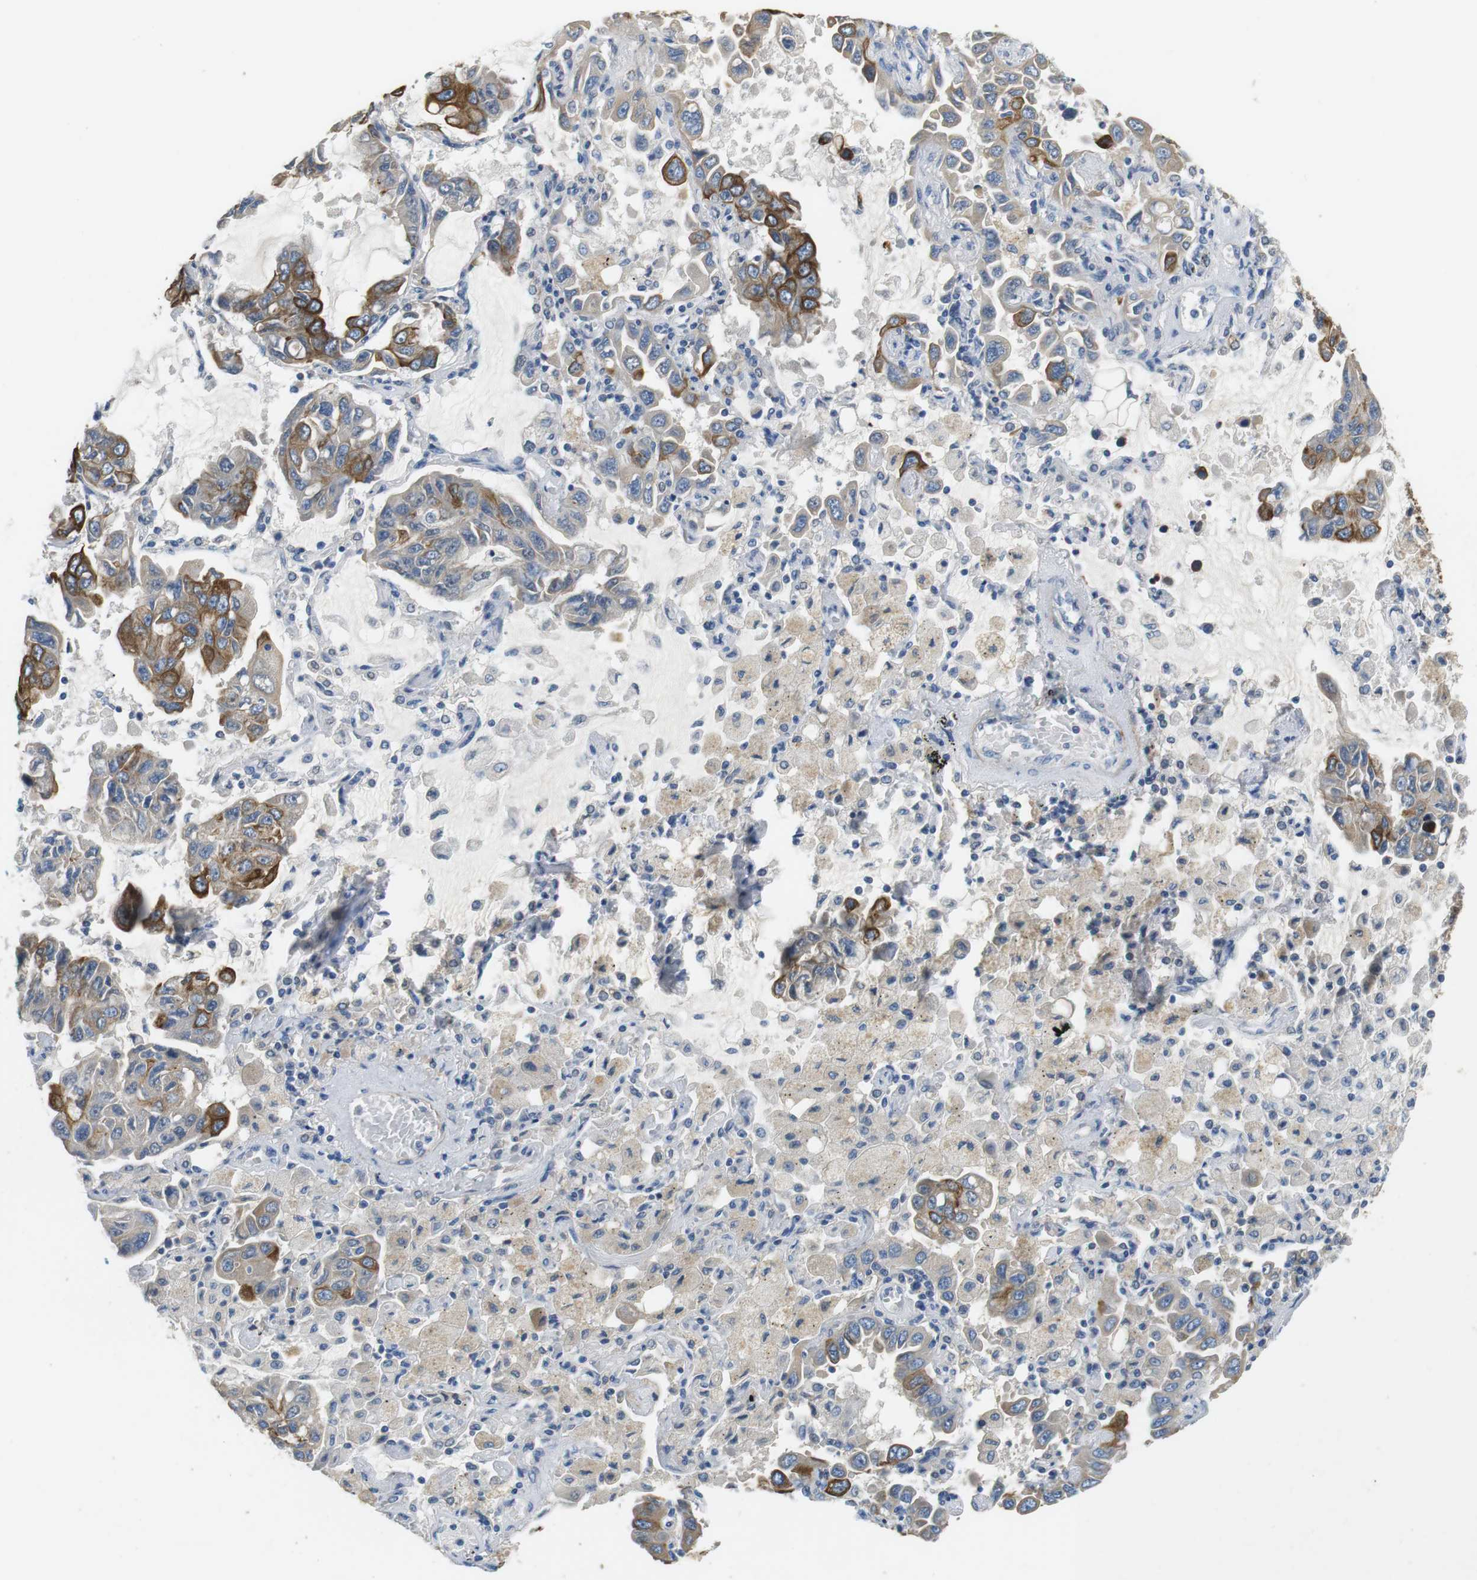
{"staining": {"intensity": "moderate", "quantity": "<25%", "location": "cytoplasmic/membranous"}, "tissue": "lung cancer", "cell_type": "Tumor cells", "image_type": "cancer", "snomed": [{"axis": "morphology", "description": "Adenocarcinoma, NOS"}, {"axis": "topography", "description": "Lung"}], "caption": "An image showing moderate cytoplasmic/membranous expression in about <25% of tumor cells in lung cancer, as visualized by brown immunohistochemical staining.", "gene": "UNC5CL", "patient": {"sex": "male", "age": 64}}